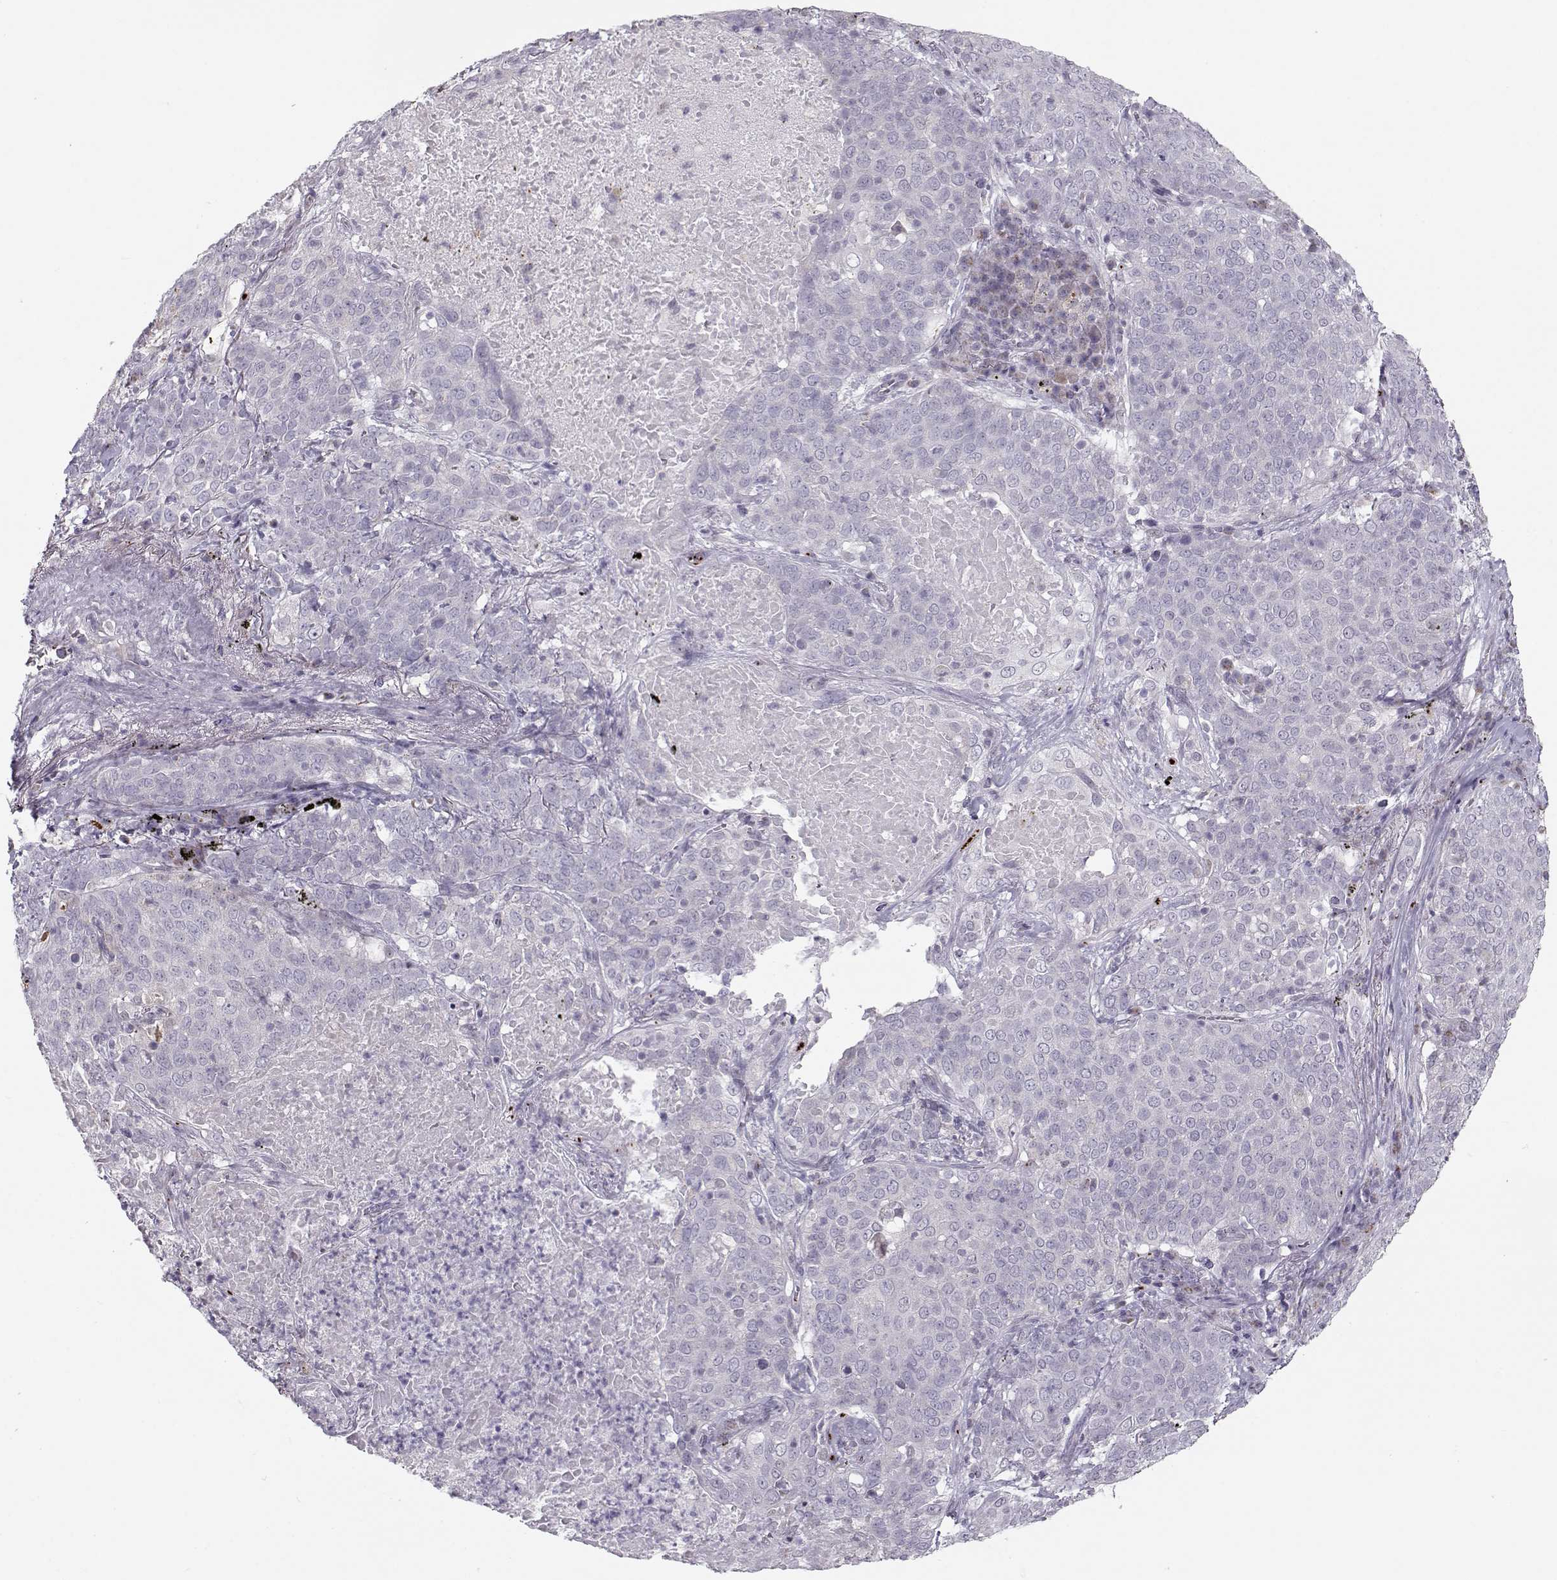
{"staining": {"intensity": "negative", "quantity": "none", "location": "none"}, "tissue": "lung cancer", "cell_type": "Tumor cells", "image_type": "cancer", "snomed": [{"axis": "morphology", "description": "Squamous cell carcinoma, NOS"}, {"axis": "topography", "description": "Lung"}], "caption": "Immunohistochemistry of human lung cancer (squamous cell carcinoma) shows no positivity in tumor cells. (Stains: DAB immunohistochemistry with hematoxylin counter stain, Microscopy: brightfield microscopy at high magnification).", "gene": "KLF17", "patient": {"sex": "male", "age": 82}}